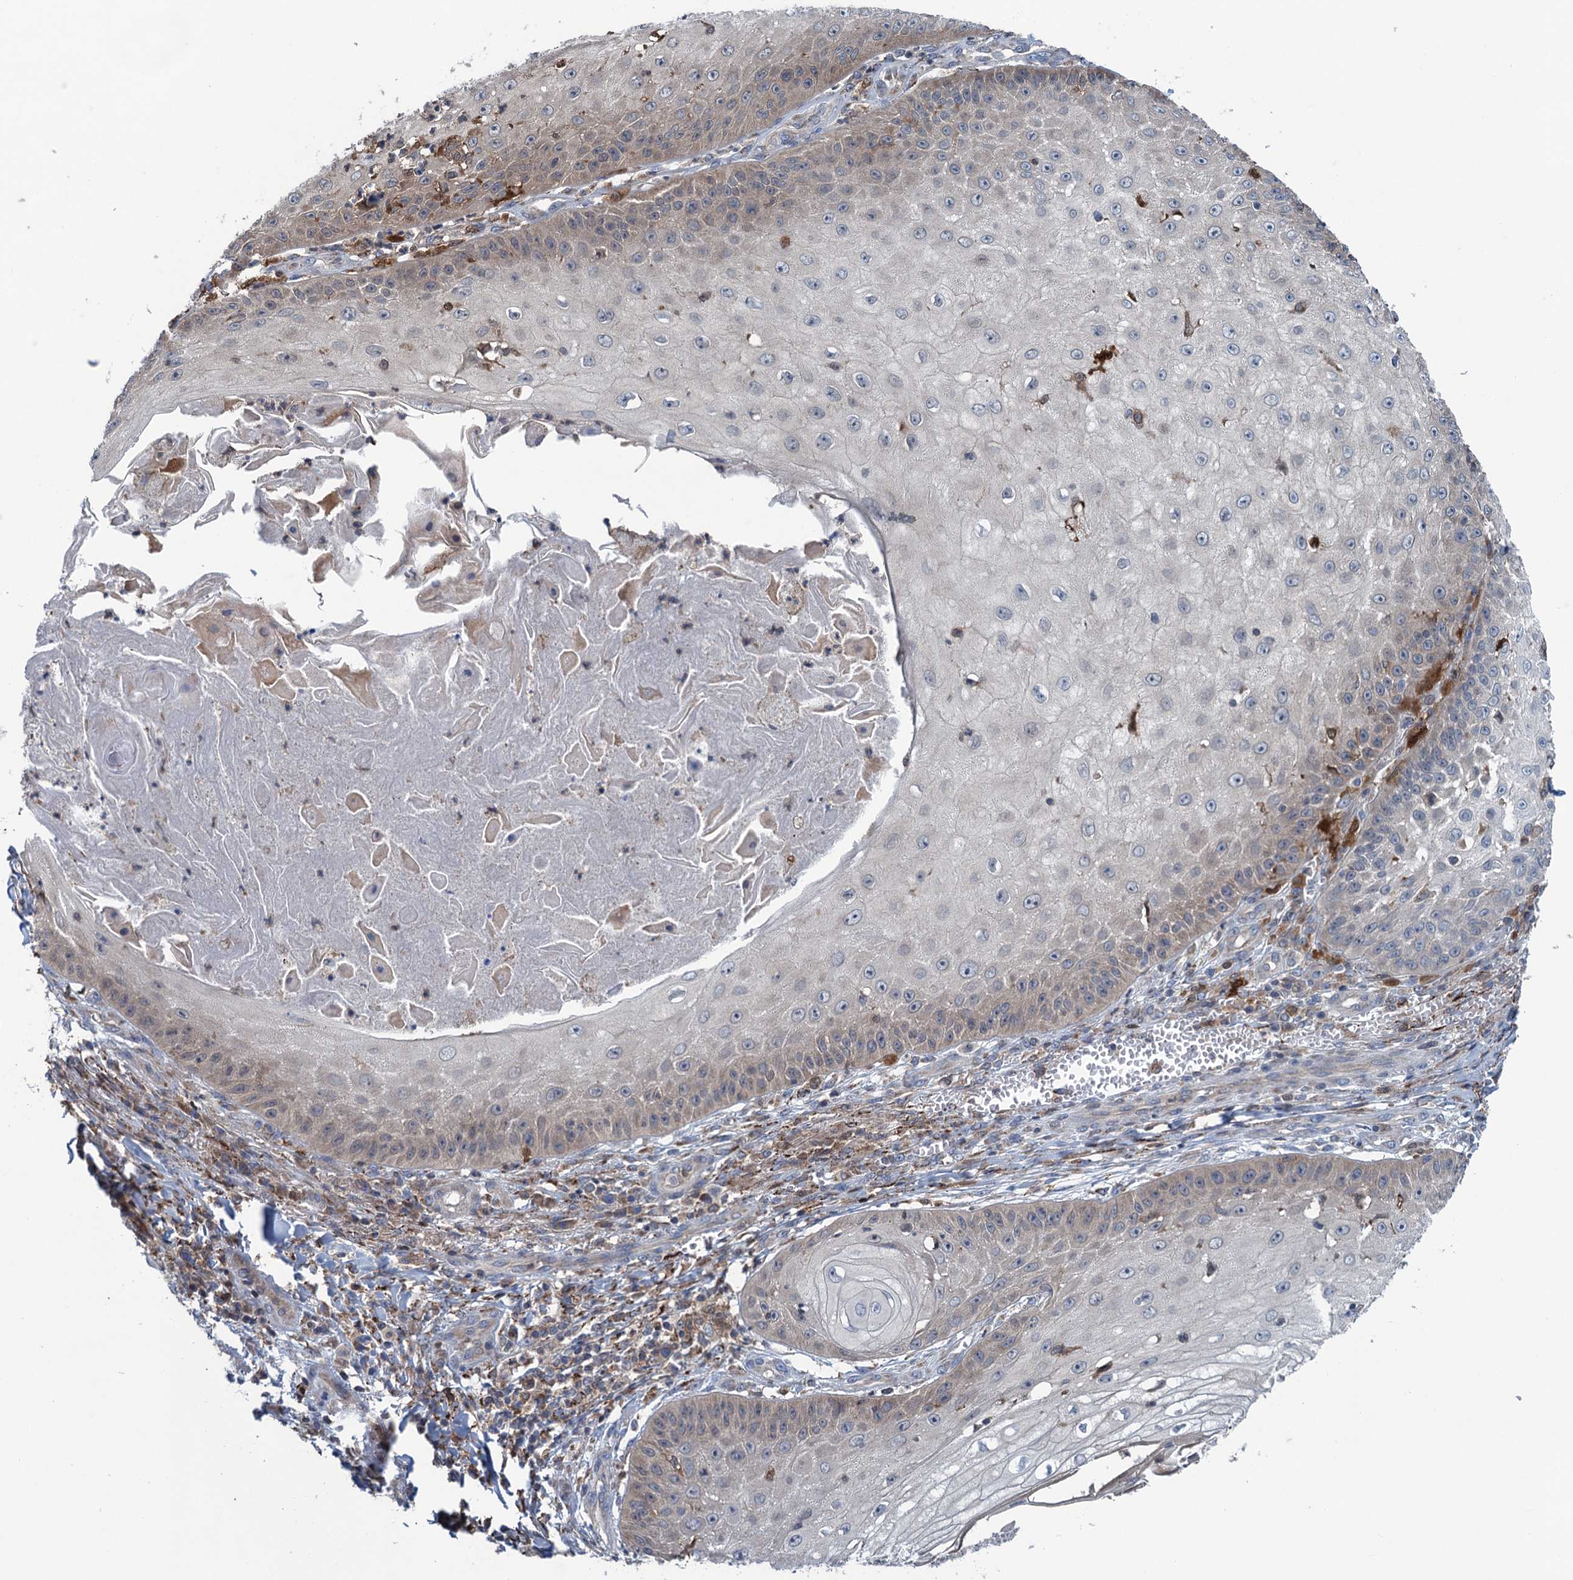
{"staining": {"intensity": "weak", "quantity": "<25%", "location": "cytoplasmic/membranous"}, "tissue": "skin cancer", "cell_type": "Tumor cells", "image_type": "cancer", "snomed": [{"axis": "morphology", "description": "Squamous cell carcinoma, NOS"}, {"axis": "topography", "description": "Skin"}], "caption": "DAB immunohistochemical staining of human squamous cell carcinoma (skin) reveals no significant staining in tumor cells.", "gene": "CNTN5", "patient": {"sex": "male", "age": 70}}